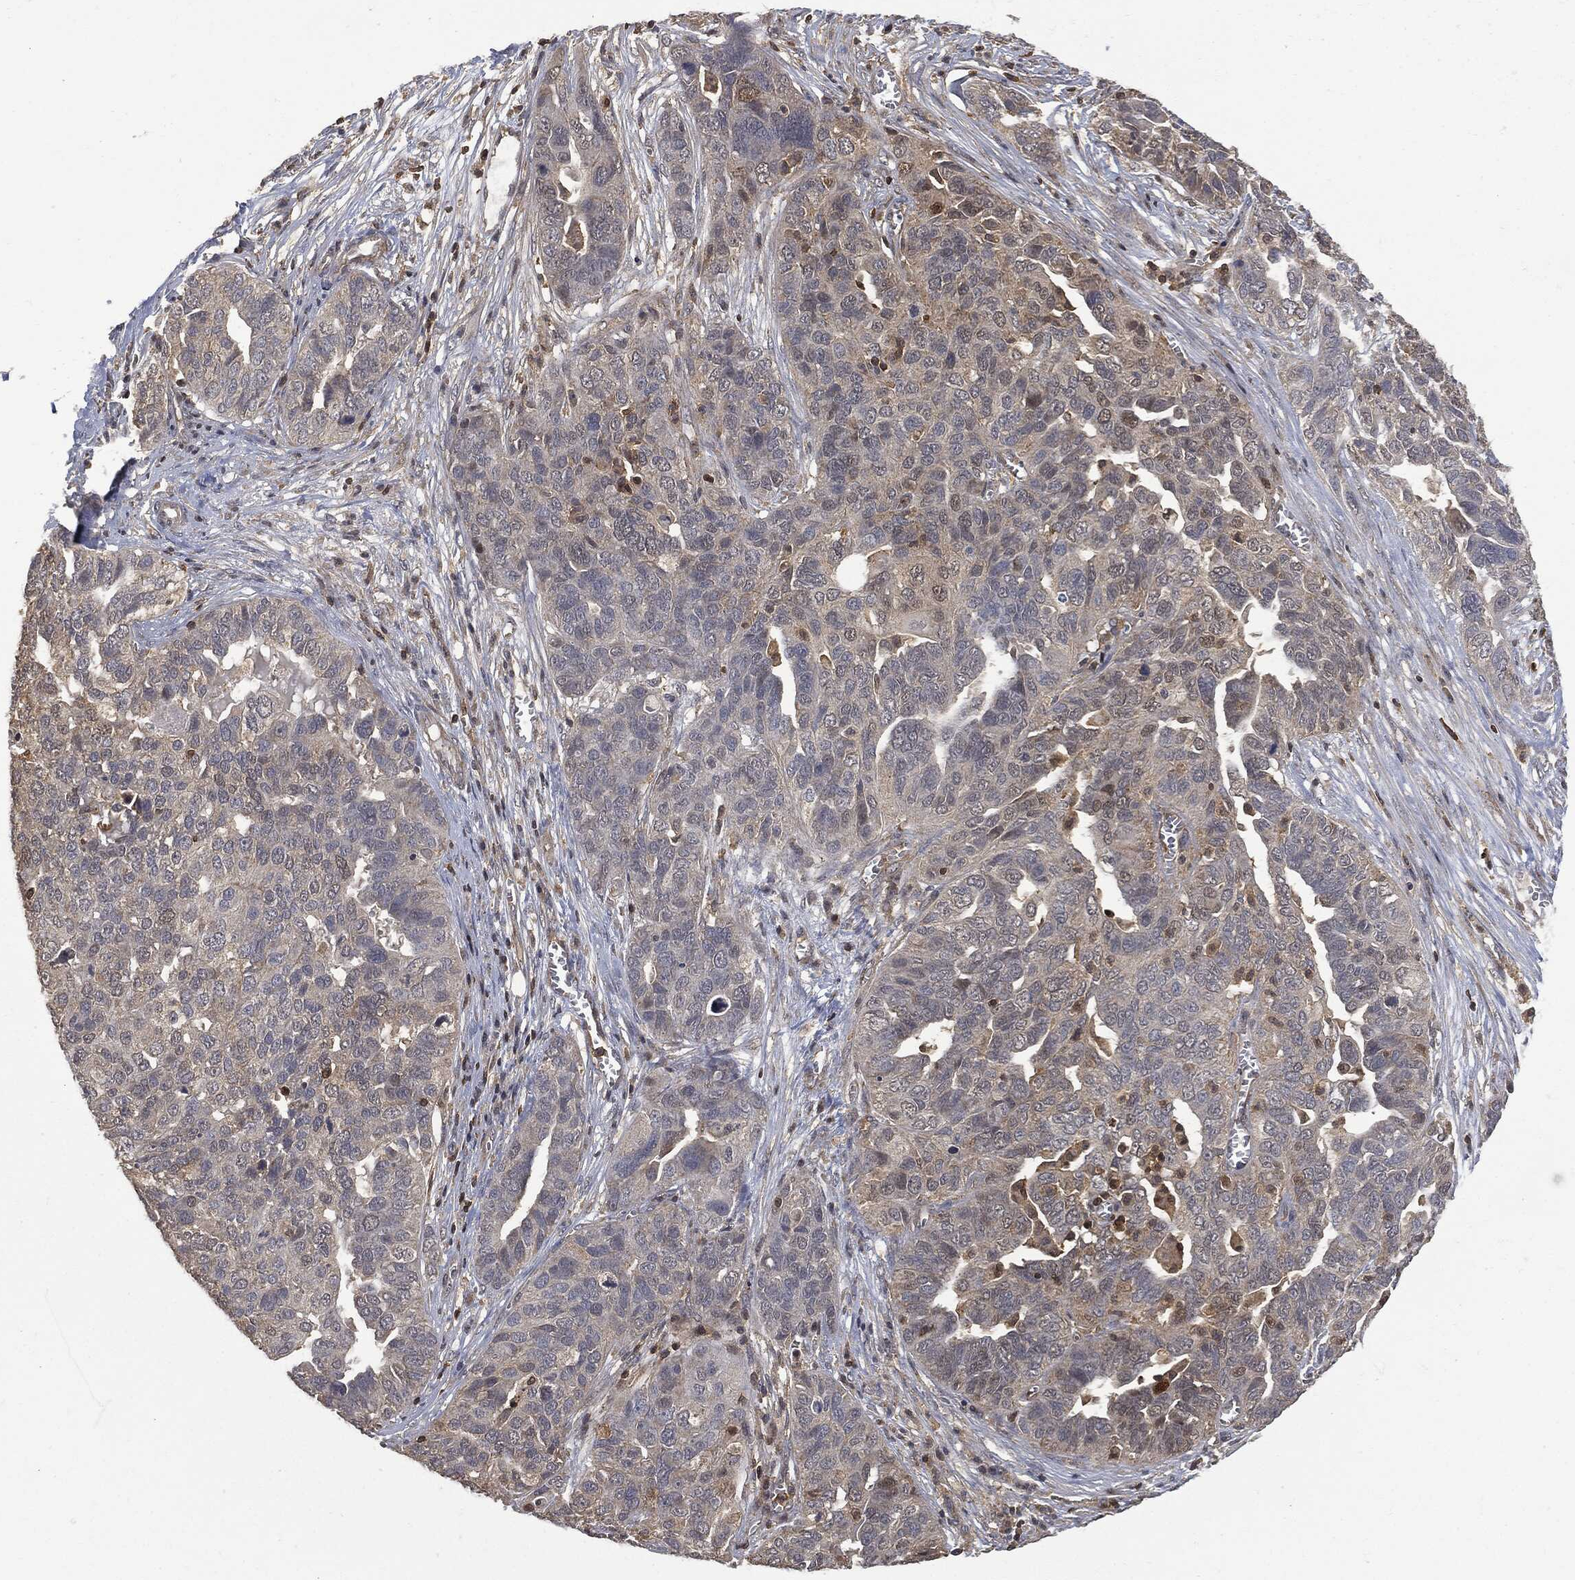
{"staining": {"intensity": "weak", "quantity": "<25%", "location": "cytoplasmic/membranous"}, "tissue": "ovarian cancer", "cell_type": "Tumor cells", "image_type": "cancer", "snomed": [{"axis": "morphology", "description": "Carcinoma, endometroid"}, {"axis": "topography", "description": "Soft tissue"}, {"axis": "topography", "description": "Ovary"}], "caption": "A high-resolution photomicrograph shows immunohistochemistry staining of ovarian endometroid carcinoma, which reveals no significant staining in tumor cells.", "gene": "PSMB10", "patient": {"sex": "female", "age": 52}}